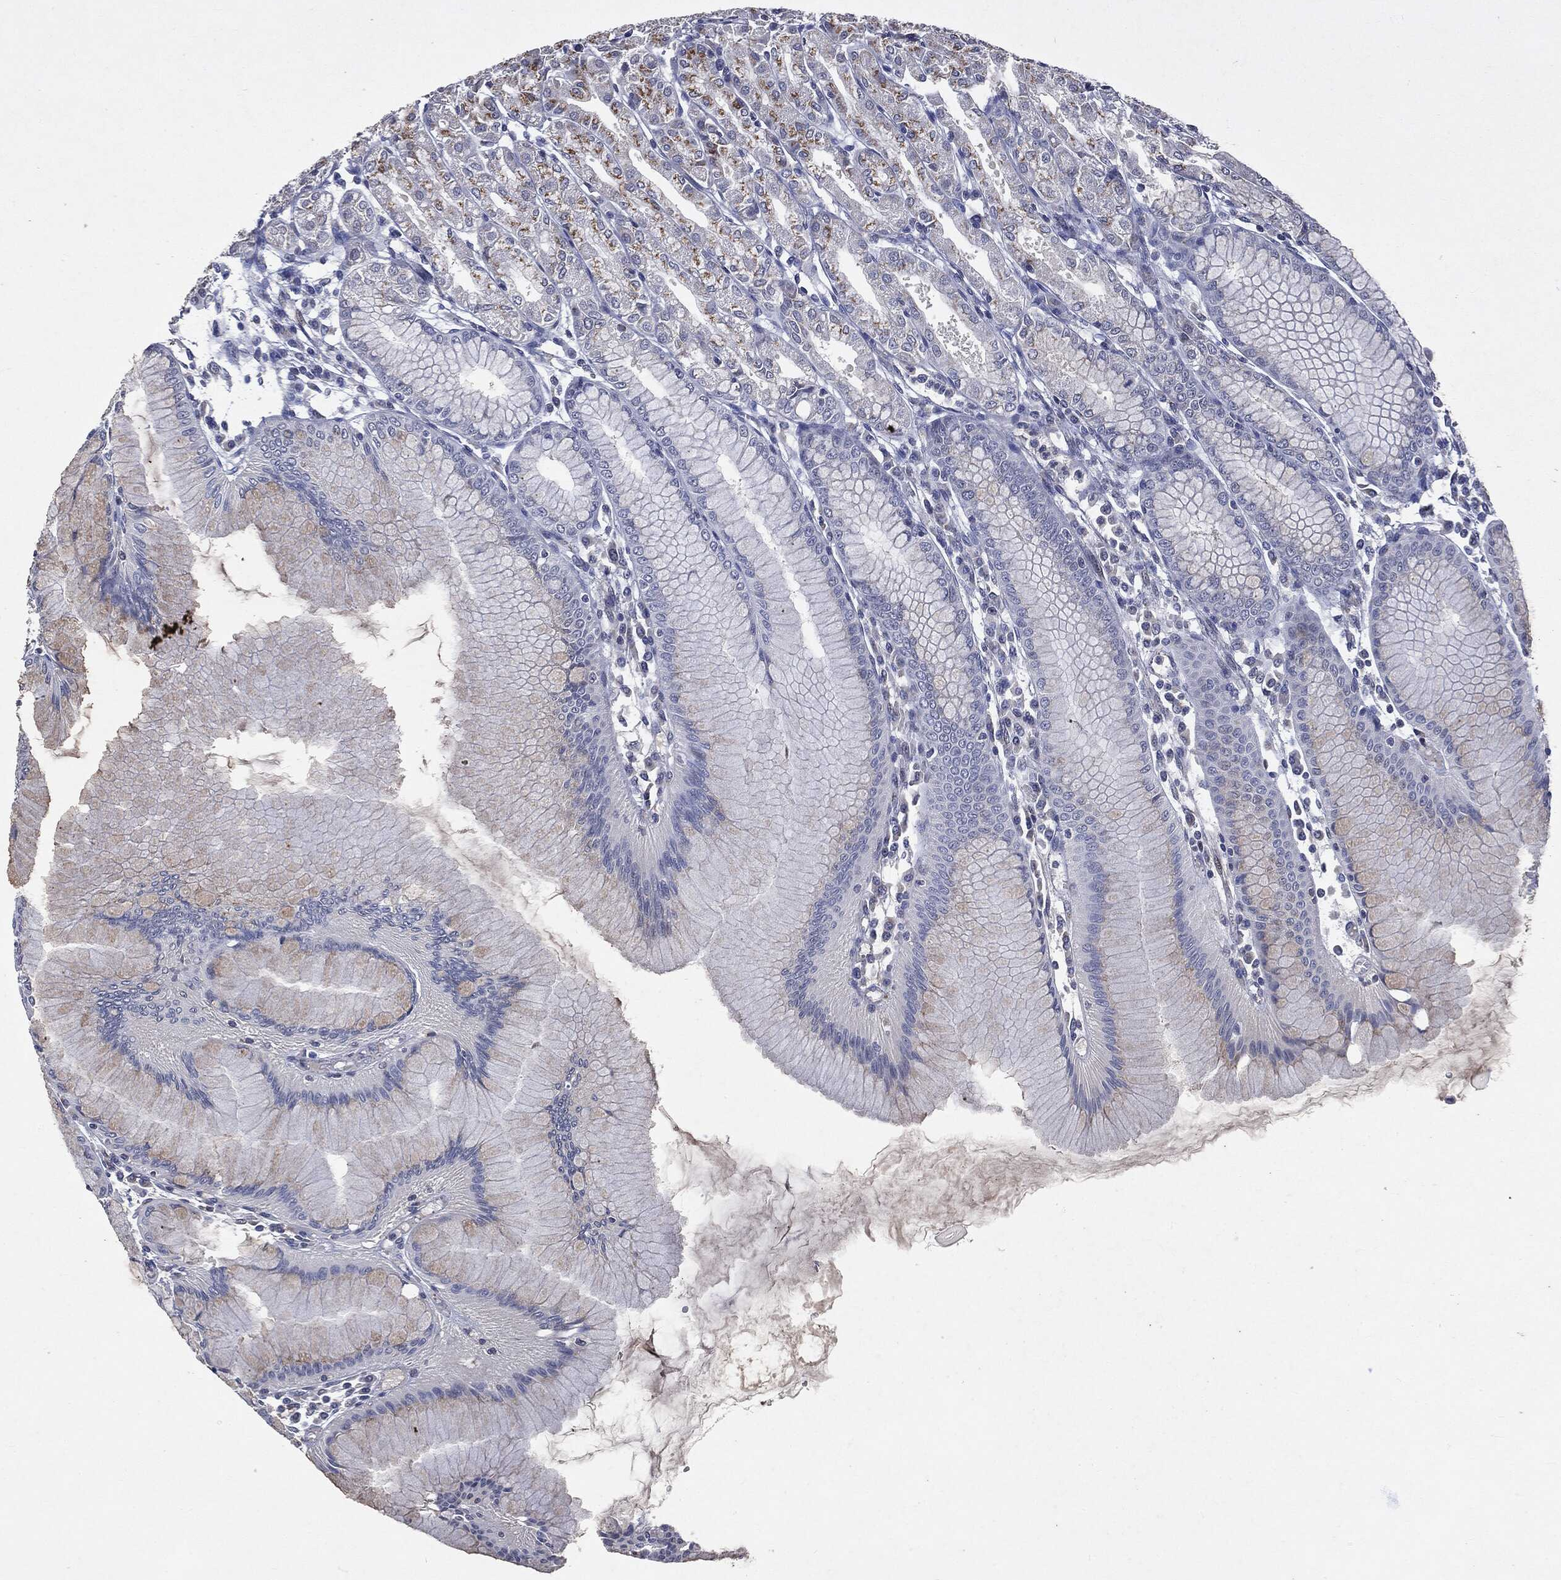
{"staining": {"intensity": "moderate", "quantity": "<25%", "location": "cytoplasmic/membranous"}, "tissue": "stomach", "cell_type": "Glandular cells", "image_type": "normal", "snomed": [{"axis": "morphology", "description": "Normal tissue, NOS"}, {"axis": "topography", "description": "Stomach"}], "caption": "Glandular cells exhibit low levels of moderate cytoplasmic/membranous positivity in approximately <25% of cells in benign stomach.", "gene": "CASD1", "patient": {"sex": "female", "age": 57}}